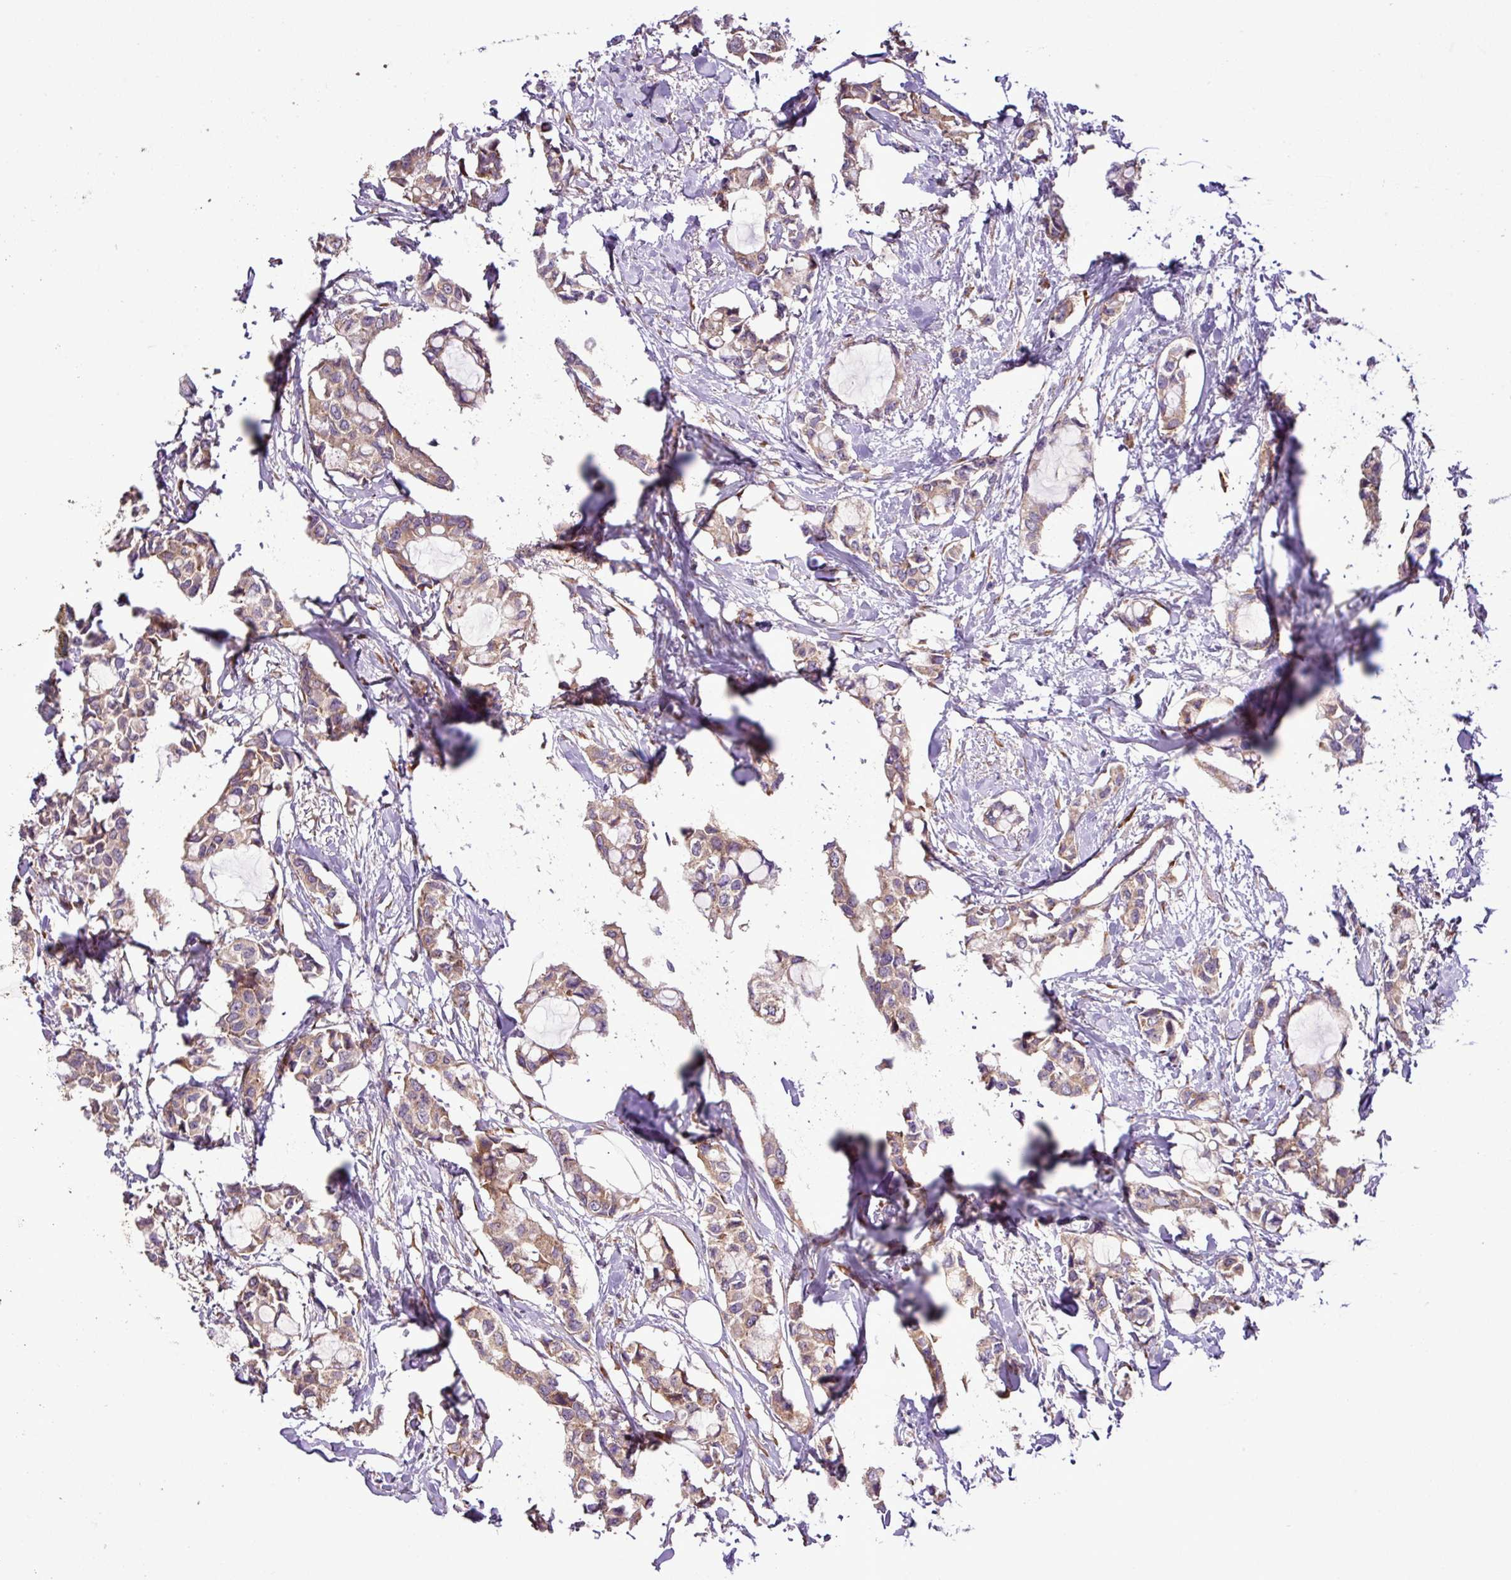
{"staining": {"intensity": "moderate", "quantity": ">75%", "location": "cytoplasmic/membranous"}, "tissue": "breast cancer", "cell_type": "Tumor cells", "image_type": "cancer", "snomed": [{"axis": "morphology", "description": "Duct carcinoma"}, {"axis": "topography", "description": "Breast"}], "caption": "Immunohistochemical staining of intraductal carcinoma (breast) exhibits moderate cytoplasmic/membranous protein positivity in approximately >75% of tumor cells.", "gene": "RPL13", "patient": {"sex": "female", "age": 73}}